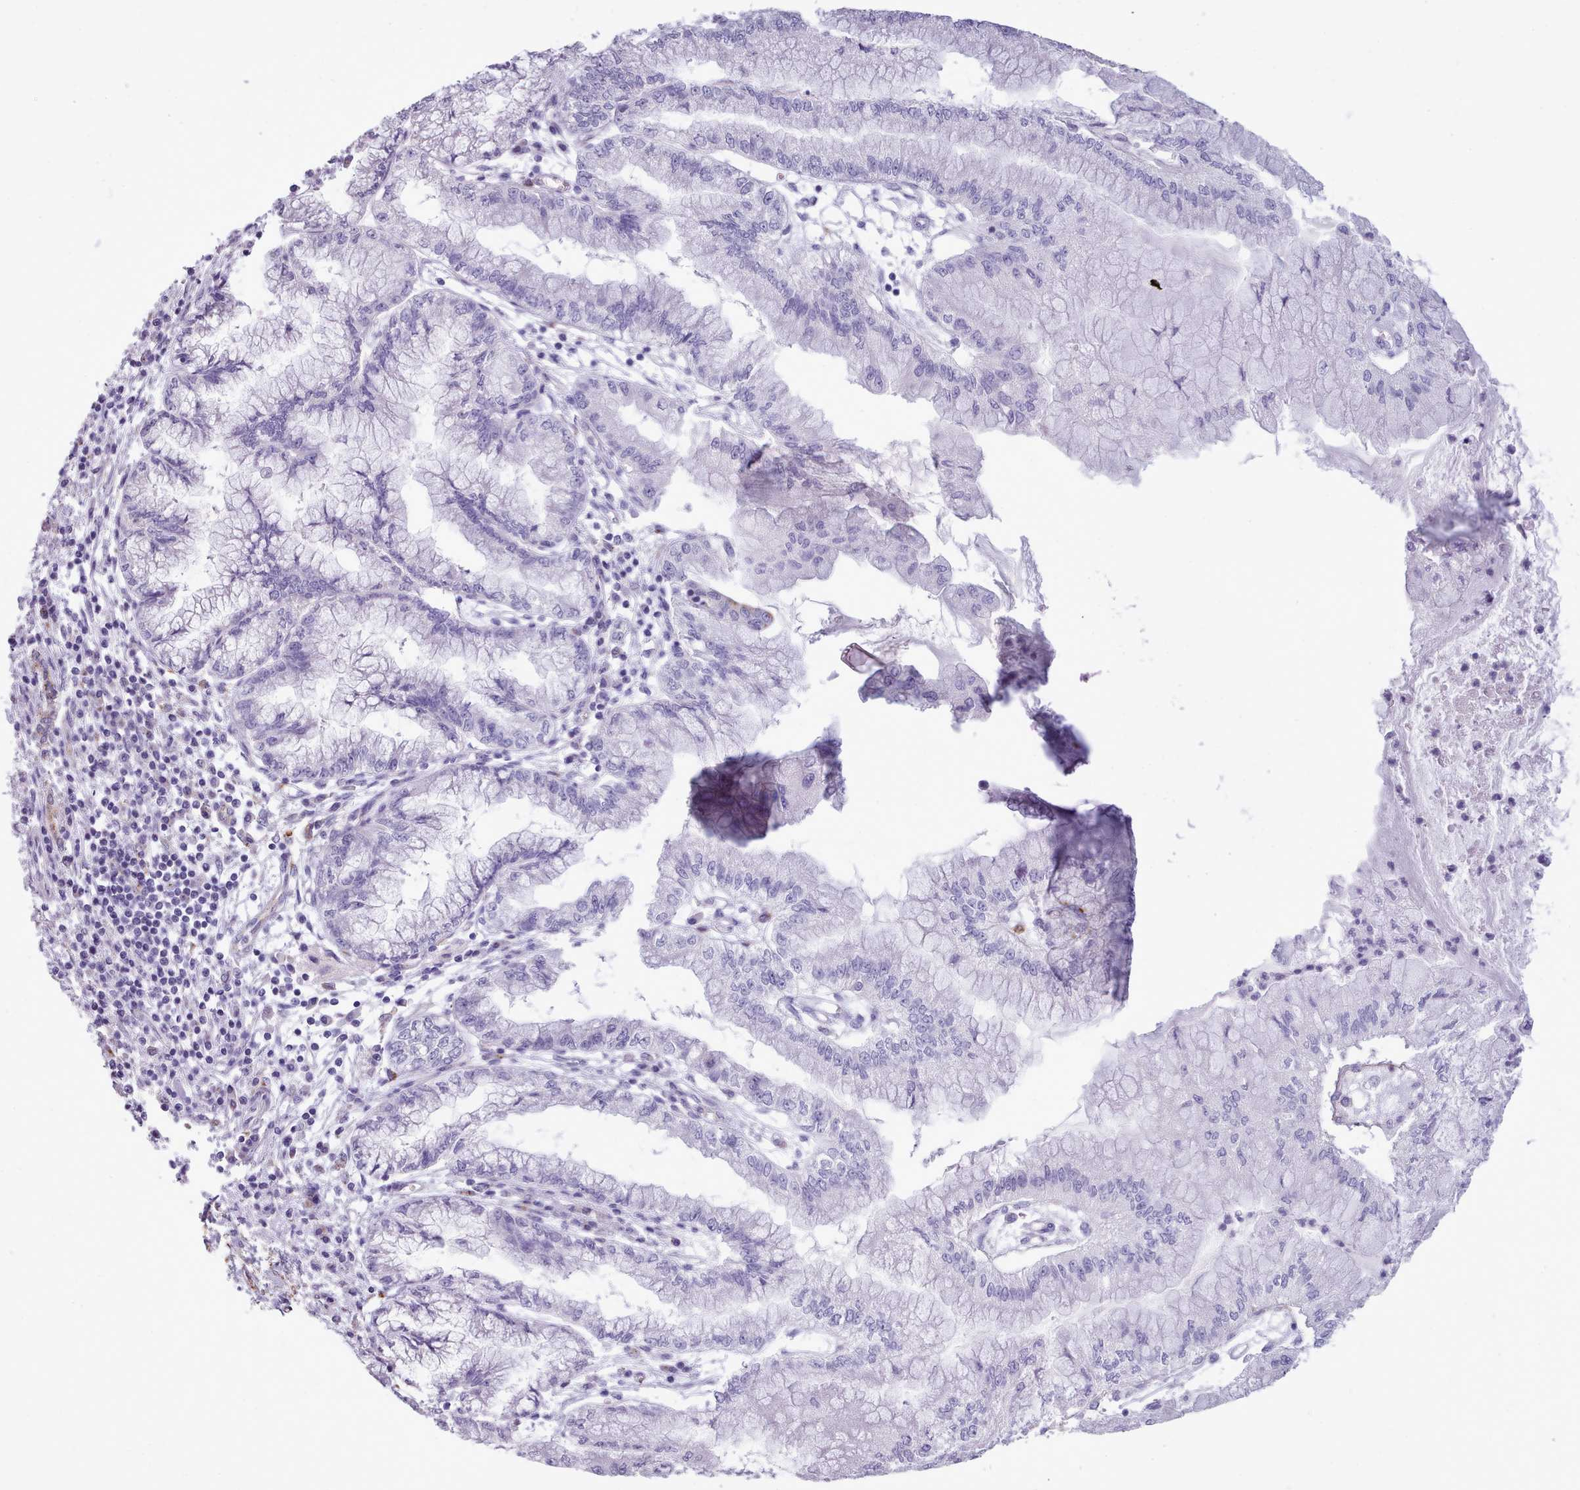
{"staining": {"intensity": "negative", "quantity": "none", "location": "none"}, "tissue": "pancreatic cancer", "cell_type": "Tumor cells", "image_type": "cancer", "snomed": [{"axis": "morphology", "description": "Adenocarcinoma, NOS"}, {"axis": "topography", "description": "Pancreas"}], "caption": "DAB immunohistochemical staining of pancreatic cancer (adenocarcinoma) exhibits no significant expression in tumor cells.", "gene": "GAA", "patient": {"sex": "male", "age": 73}}